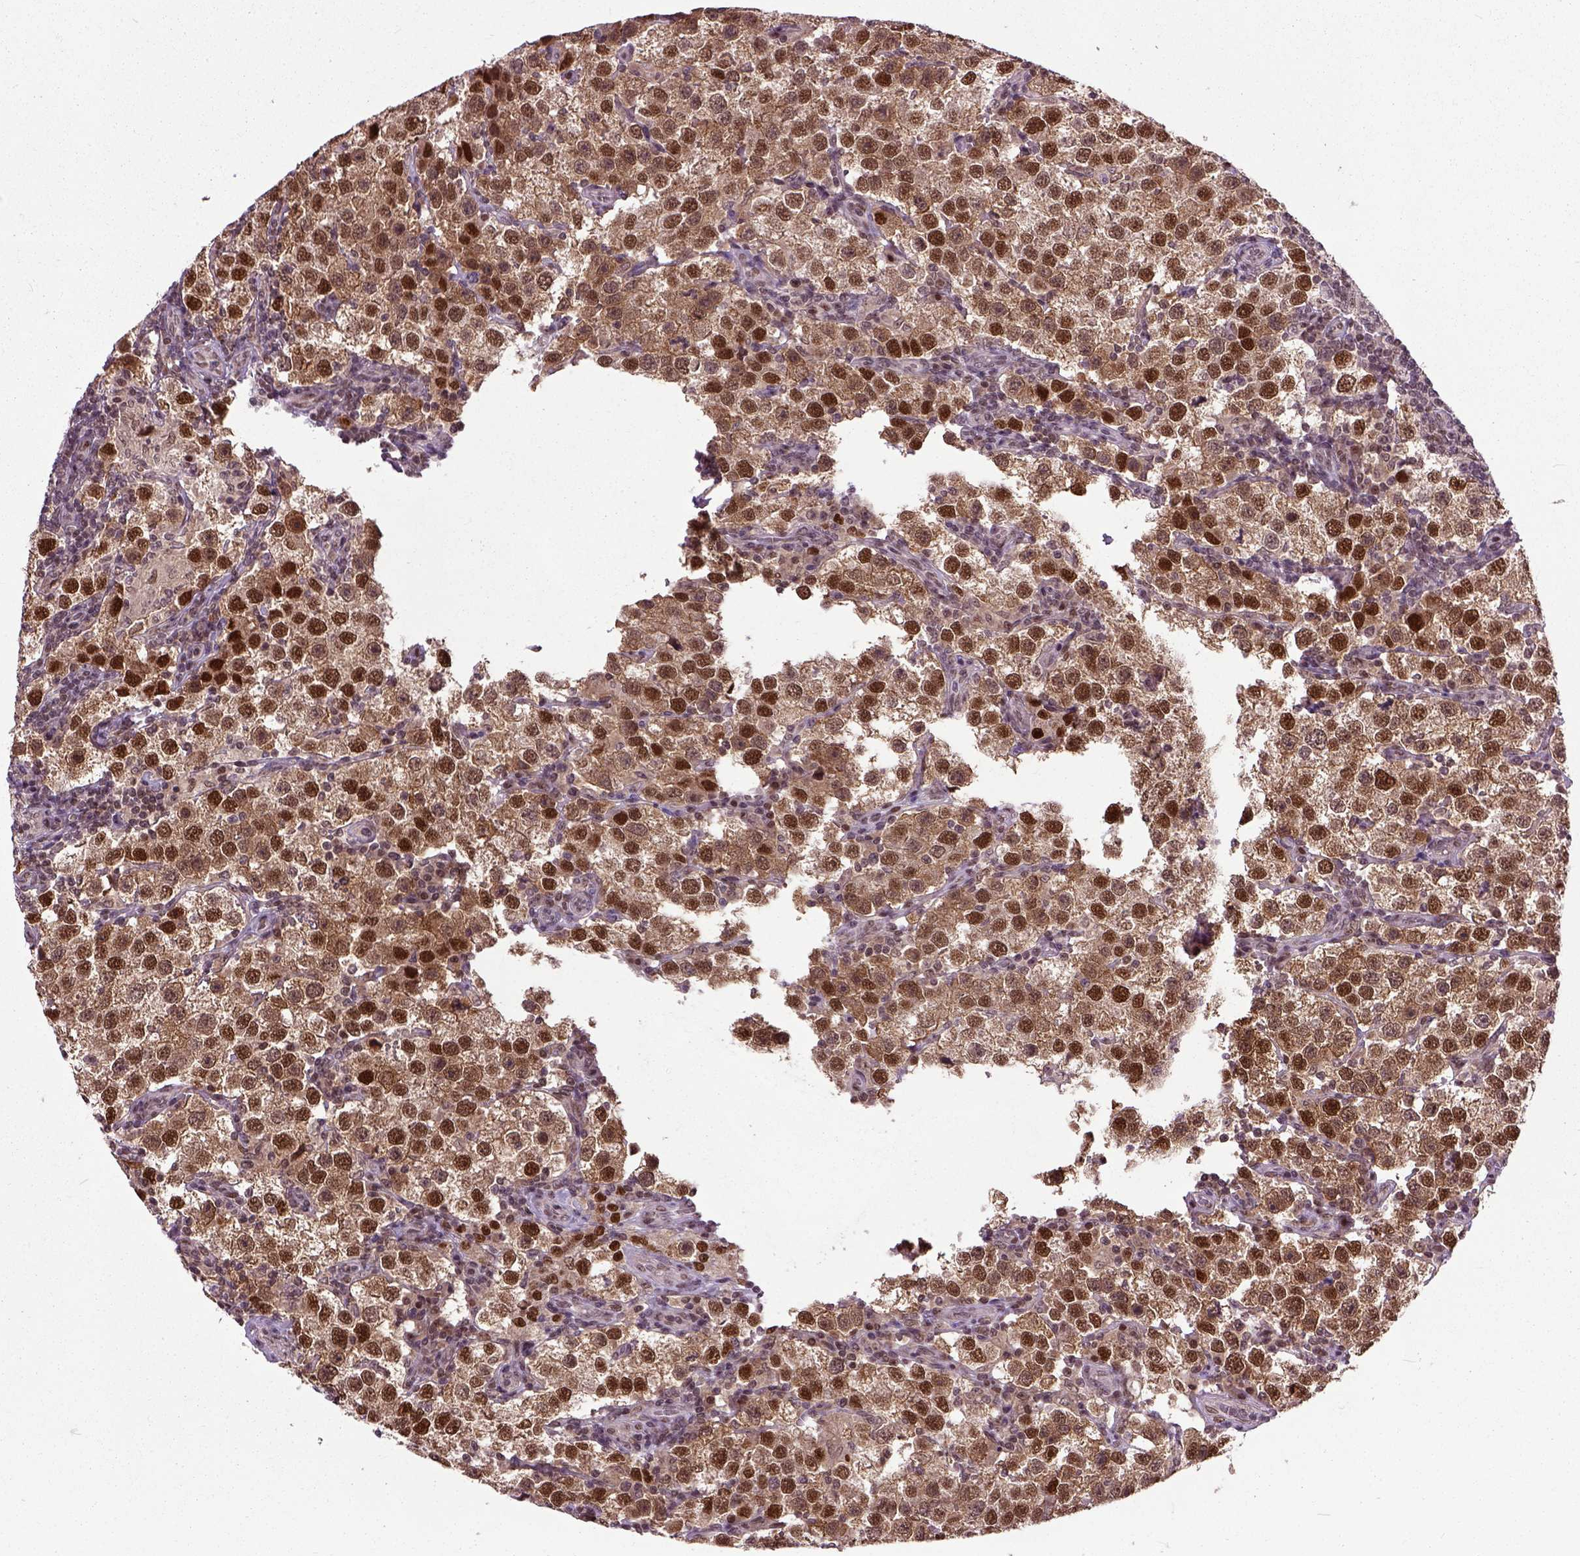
{"staining": {"intensity": "strong", "quantity": ">75%", "location": "cytoplasmic/membranous,nuclear"}, "tissue": "testis cancer", "cell_type": "Tumor cells", "image_type": "cancer", "snomed": [{"axis": "morphology", "description": "Seminoma, NOS"}, {"axis": "topography", "description": "Testis"}], "caption": "Human seminoma (testis) stained with a protein marker shows strong staining in tumor cells.", "gene": "UBA3", "patient": {"sex": "male", "age": 37}}